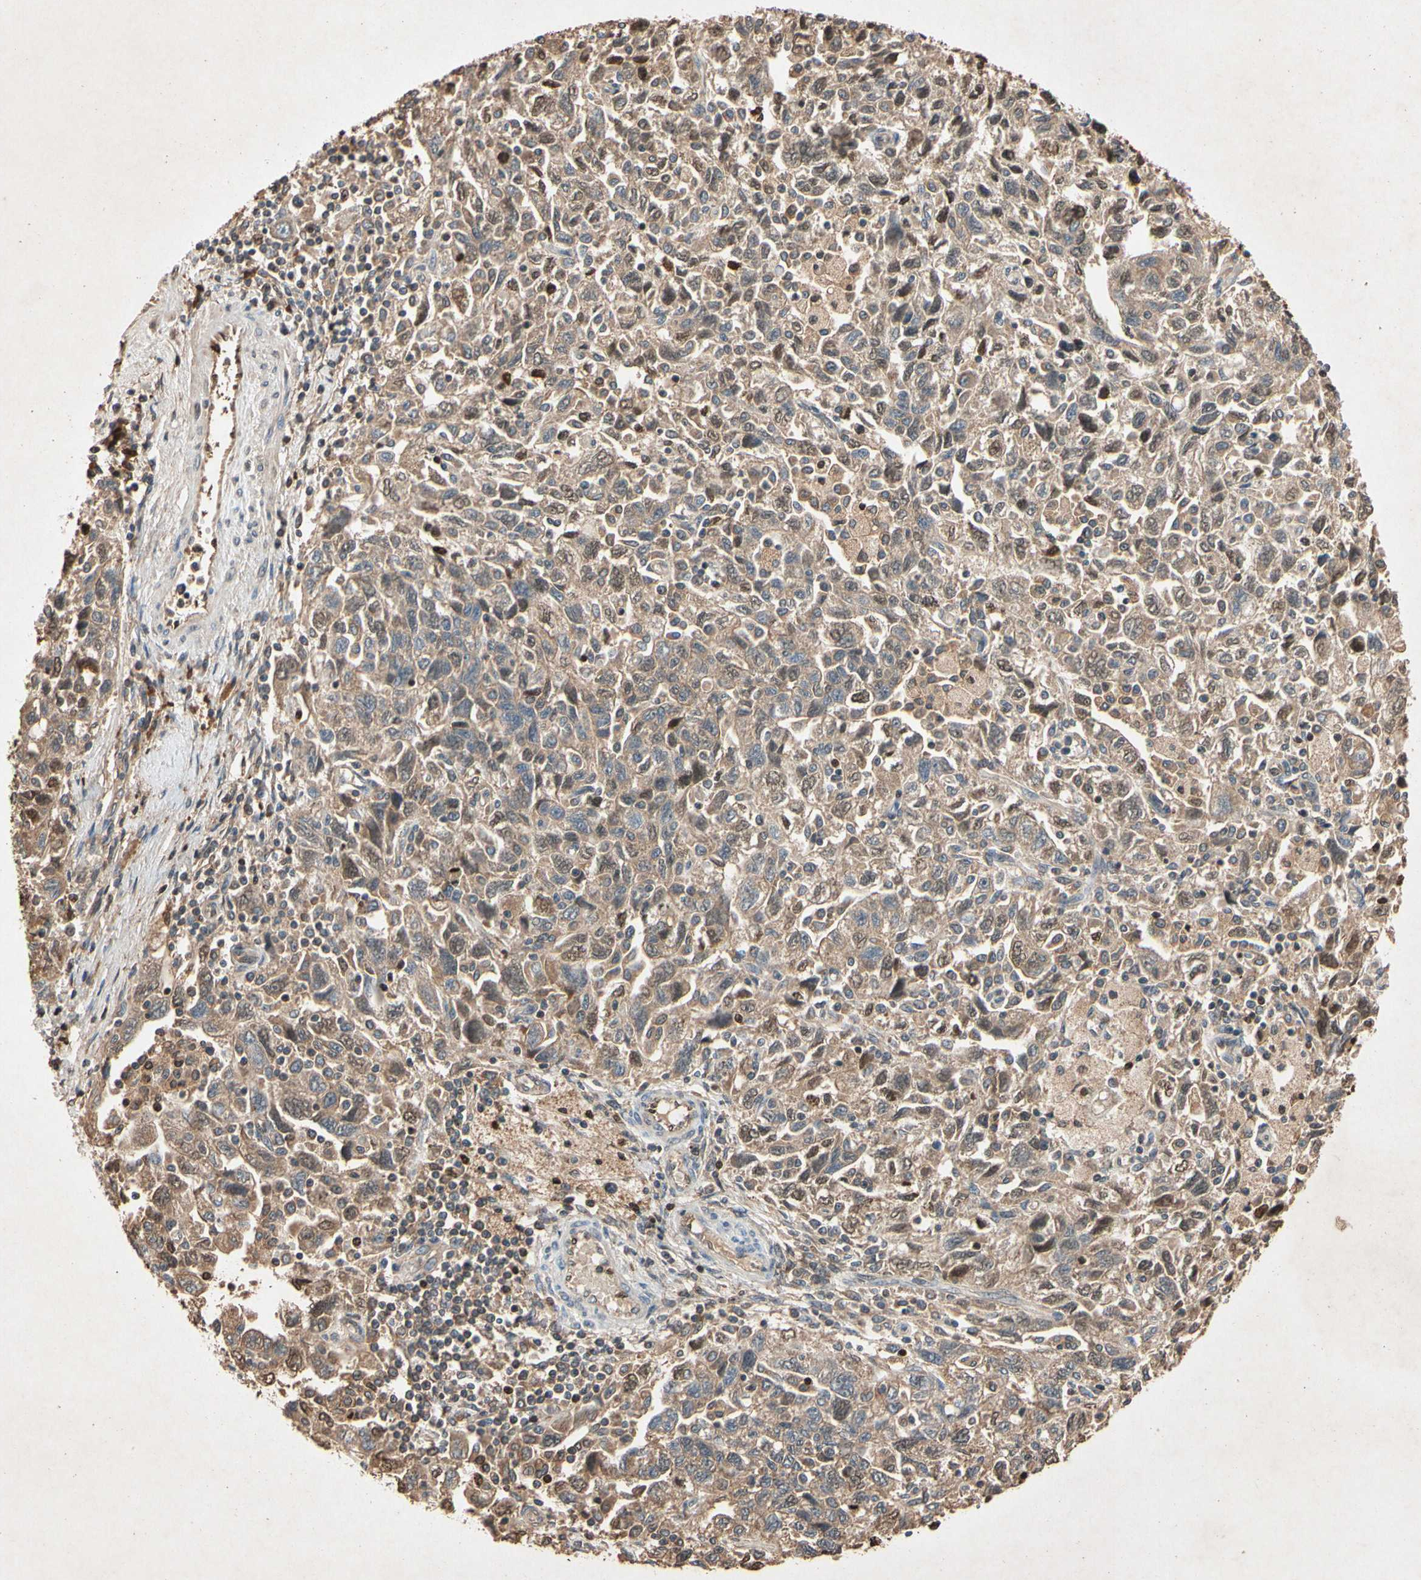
{"staining": {"intensity": "moderate", "quantity": ">75%", "location": "cytoplasmic/membranous,nuclear"}, "tissue": "ovarian cancer", "cell_type": "Tumor cells", "image_type": "cancer", "snomed": [{"axis": "morphology", "description": "Carcinoma, NOS"}, {"axis": "morphology", "description": "Cystadenocarcinoma, serous, NOS"}, {"axis": "topography", "description": "Ovary"}], "caption": "An image of human carcinoma (ovarian) stained for a protein displays moderate cytoplasmic/membranous and nuclear brown staining in tumor cells.", "gene": "PRDX4", "patient": {"sex": "female", "age": 69}}